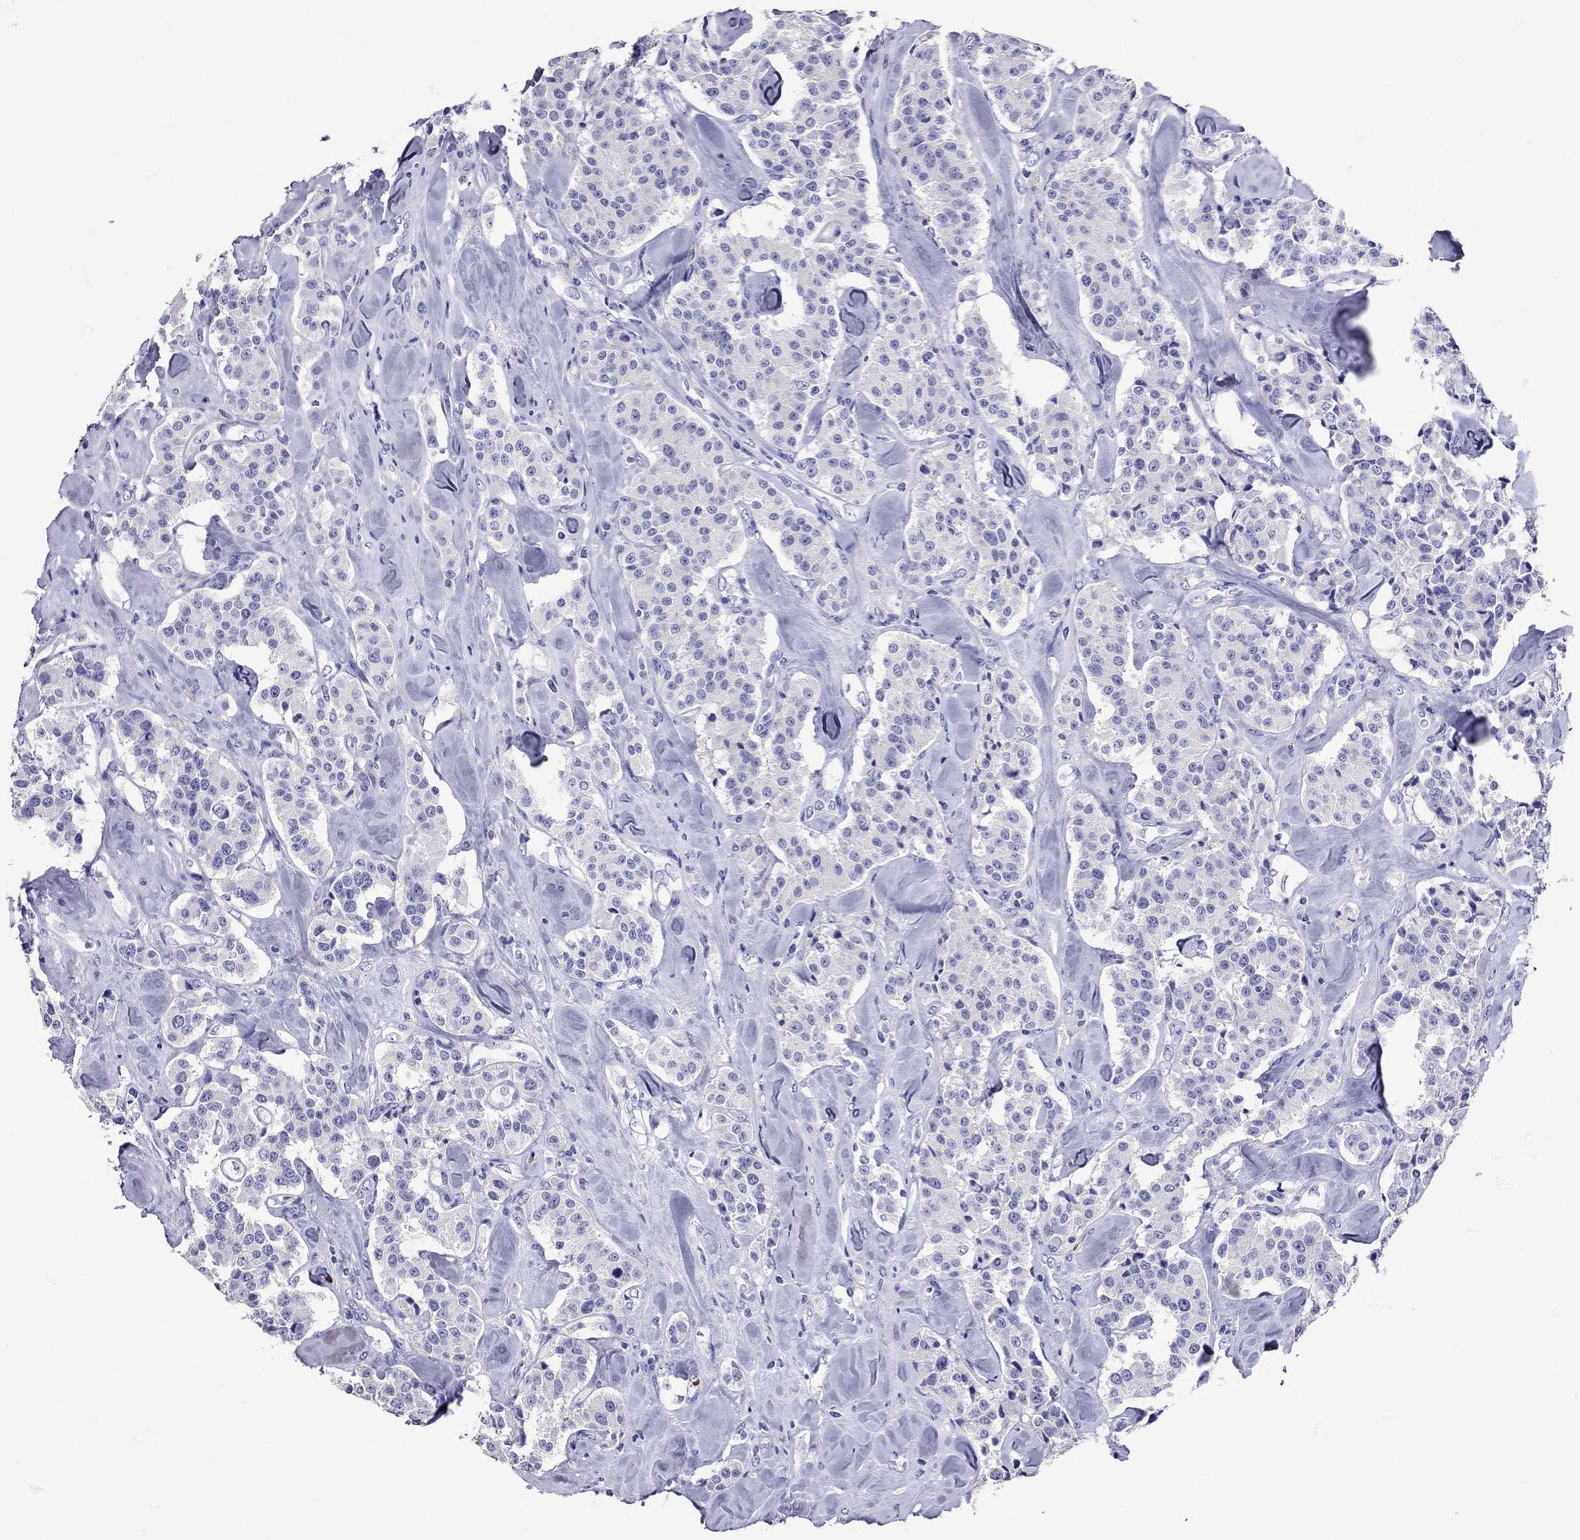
{"staining": {"intensity": "negative", "quantity": "none", "location": "none"}, "tissue": "carcinoid", "cell_type": "Tumor cells", "image_type": "cancer", "snomed": [{"axis": "morphology", "description": "Carcinoid, malignant, NOS"}, {"axis": "topography", "description": "Pancreas"}], "caption": "Tumor cells show no significant protein staining in carcinoid.", "gene": "TBR1", "patient": {"sex": "male", "age": 41}}